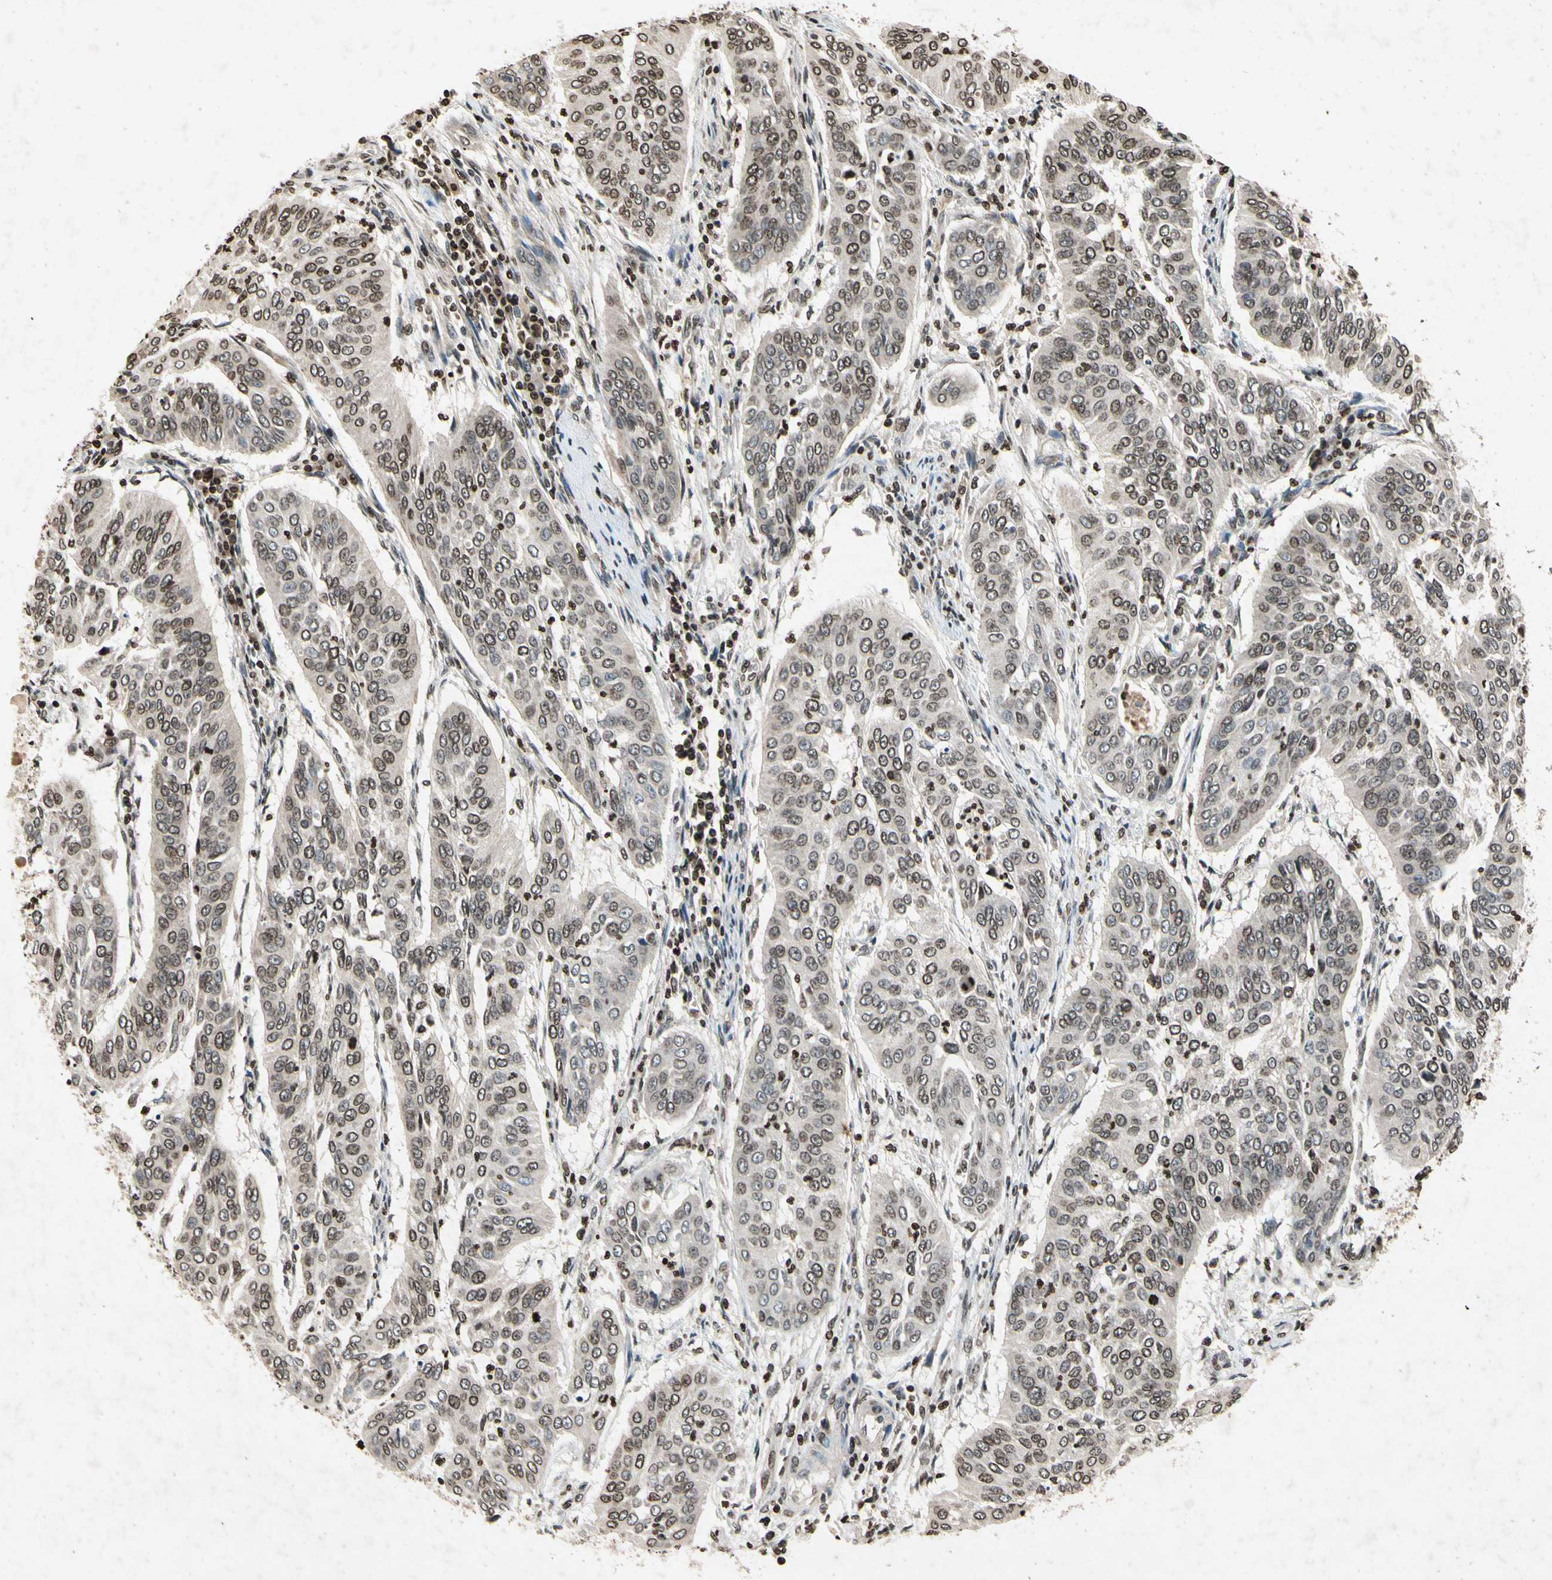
{"staining": {"intensity": "weak", "quantity": "25%-75%", "location": "nuclear"}, "tissue": "cervical cancer", "cell_type": "Tumor cells", "image_type": "cancer", "snomed": [{"axis": "morphology", "description": "Normal tissue, NOS"}, {"axis": "morphology", "description": "Squamous cell carcinoma, NOS"}, {"axis": "topography", "description": "Cervix"}], "caption": "This histopathology image displays squamous cell carcinoma (cervical) stained with IHC to label a protein in brown. The nuclear of tumor cells show weak positivity for the protein. Nuclei are counter-stained blue.", "gene": "HOXB3", "patient": {"sex": "female", "age": 39}}